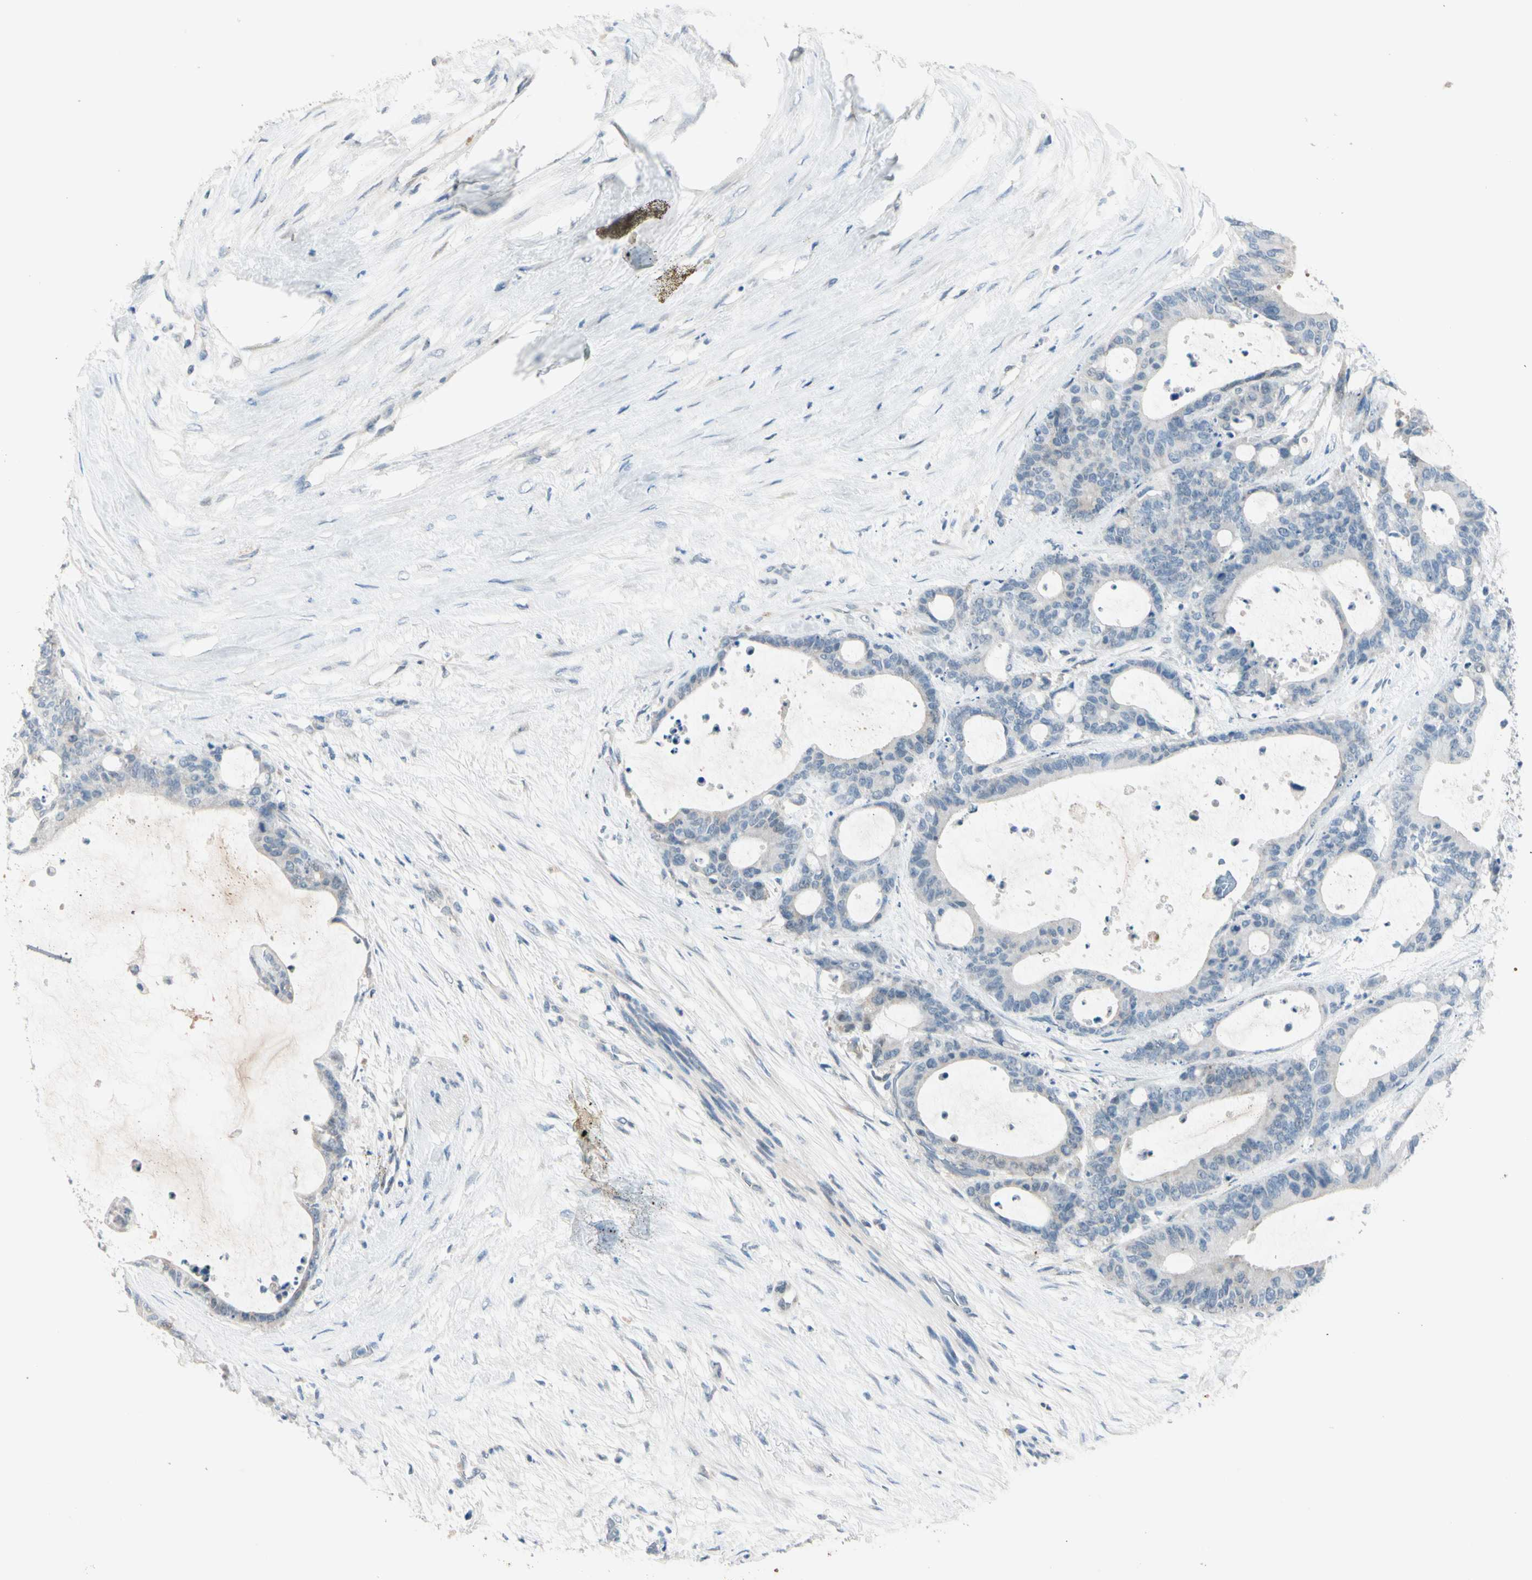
{"staining": {"intensity": "negative", "quantity": "none", "location": "none"}, "tissue": "liver cancer", "cell_type": "Tumor cells", "image_type": "cancer", "snomed": [{"axis": "morphology", "description": "Cholangiocarcinoma"}, {"axis": "topography", "description": "Liver"}], "caption": "The image exhibits no staining of tumor cells in liver cancer.", "gene": "SERPIND1", "patient": {"sex": "female", "age": 73}}